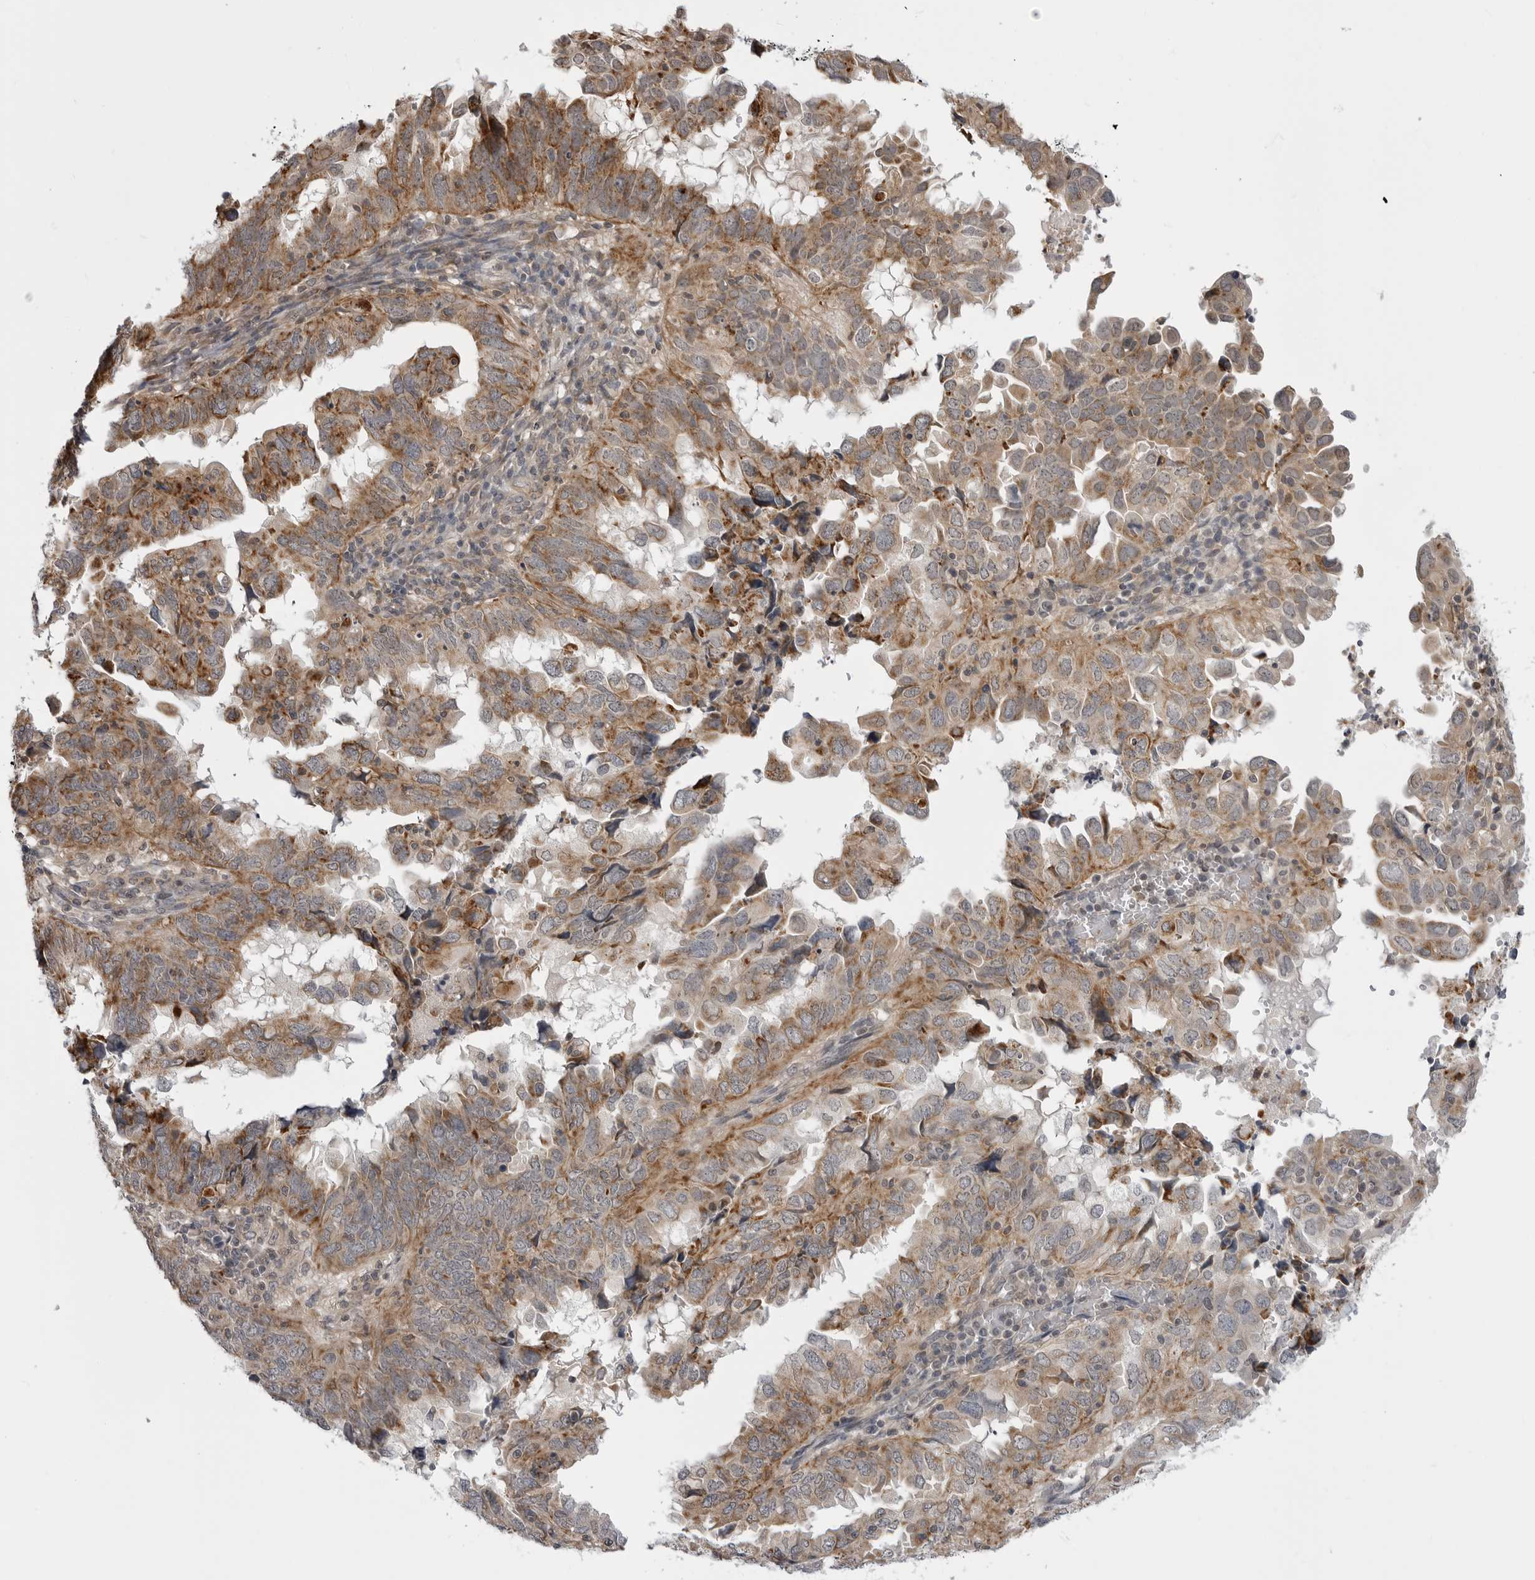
{"staining": {"intensity": "moderate", "quantity": ">75%", "location": "cytoplasmic/membranous"}, "tissue": "endometrial cancer", "cell_type": "Tumor cells", "image_type": "cancer", "snomed": [{"axis": "morphology", "description": "Adenocarcinoma, NOS"}, {"axis": "topography", "description": "Uterus"}], "caption": "A brown stain labels moderate cytoplasmic/membranous staining of a protein in endometrial cancer (adenocarcinoma) tumor cells.", "gene": "CCDC18", "patient": {"sex": "female", "age": 77}}